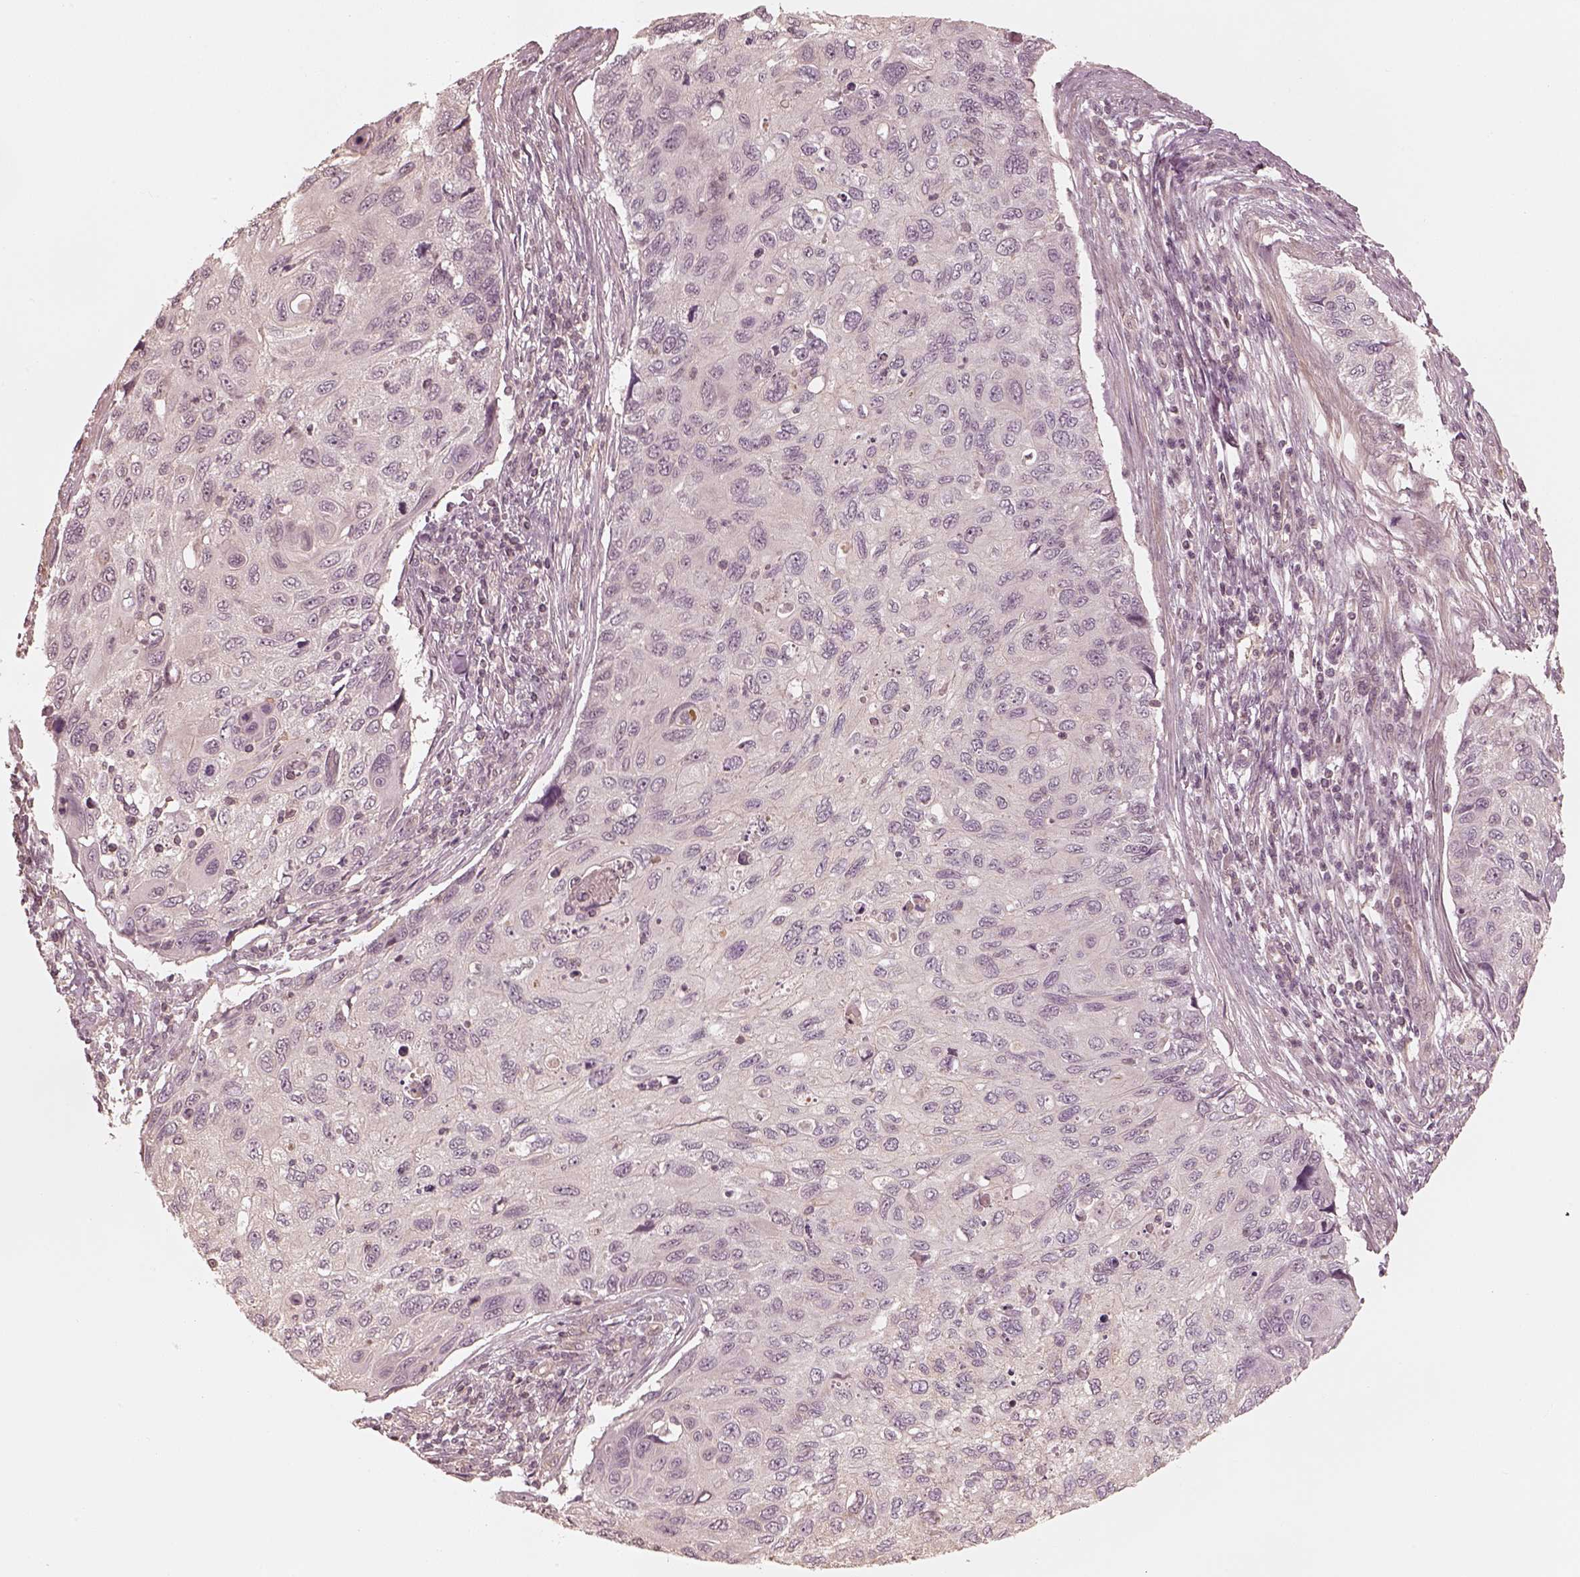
{"staining": {"intensity": "negative", "quantity": "none", "location": "none"}, "tissue": "cervical cancer", "cell_type": "Tumor cells", "image_type": "cancer", "snomed": [{"axis": "morphology", "description": "Squamous cell carcinoma, NOS"}, {"axis": "topography", "description": "Cervix"}], "caption": "The micrograph shows no staining of tumor cells in cervical cancer (squamous cell carcinoma). The staining is performed using DAB brown chromogen with nuclei counter-stained in using hematoxylin.", "gene": "KIF5C", "patient": {"sex": "female", "age": 70}}